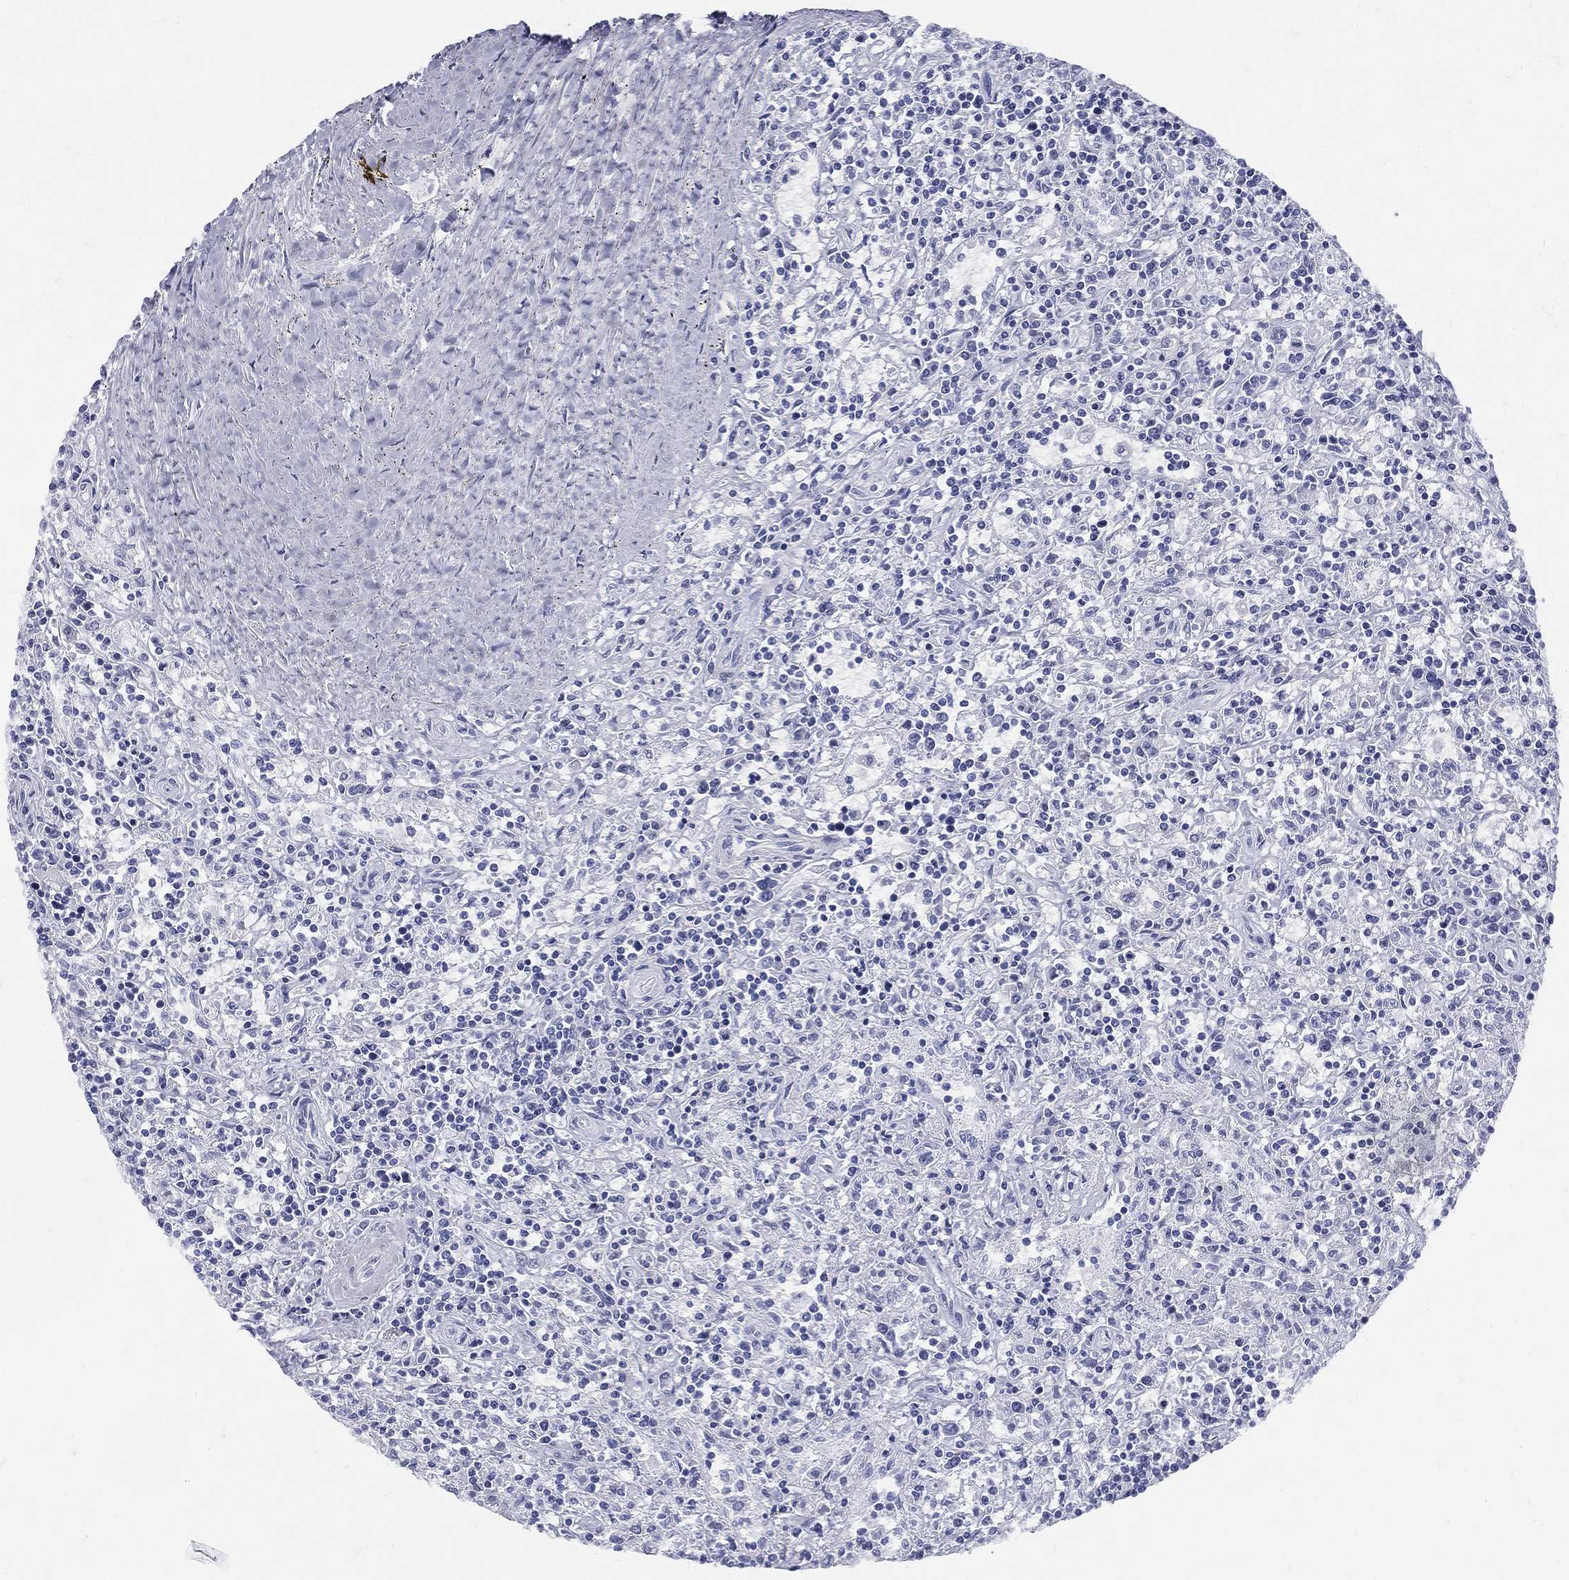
{"staining": {"intensity": "negative", "quantity": "none", "location": "none"}, "tissue": "lymphoma", "cell_type": "Tumor cells", "image_type": "cancer", "snomed": [{"axis": "morphology", "description": "Malignant lymphoma, non-Hodgkin's type, Low grade"}, {"axis": "topography", "description": "Spleen"}], "caption": "Tumor cells are negative for brown protein staining in low-grade malignant lymphoma, non-Hodgkin's type.", "gene": "ETNPPL", "patient": {"sex": "male", "age": 62}}